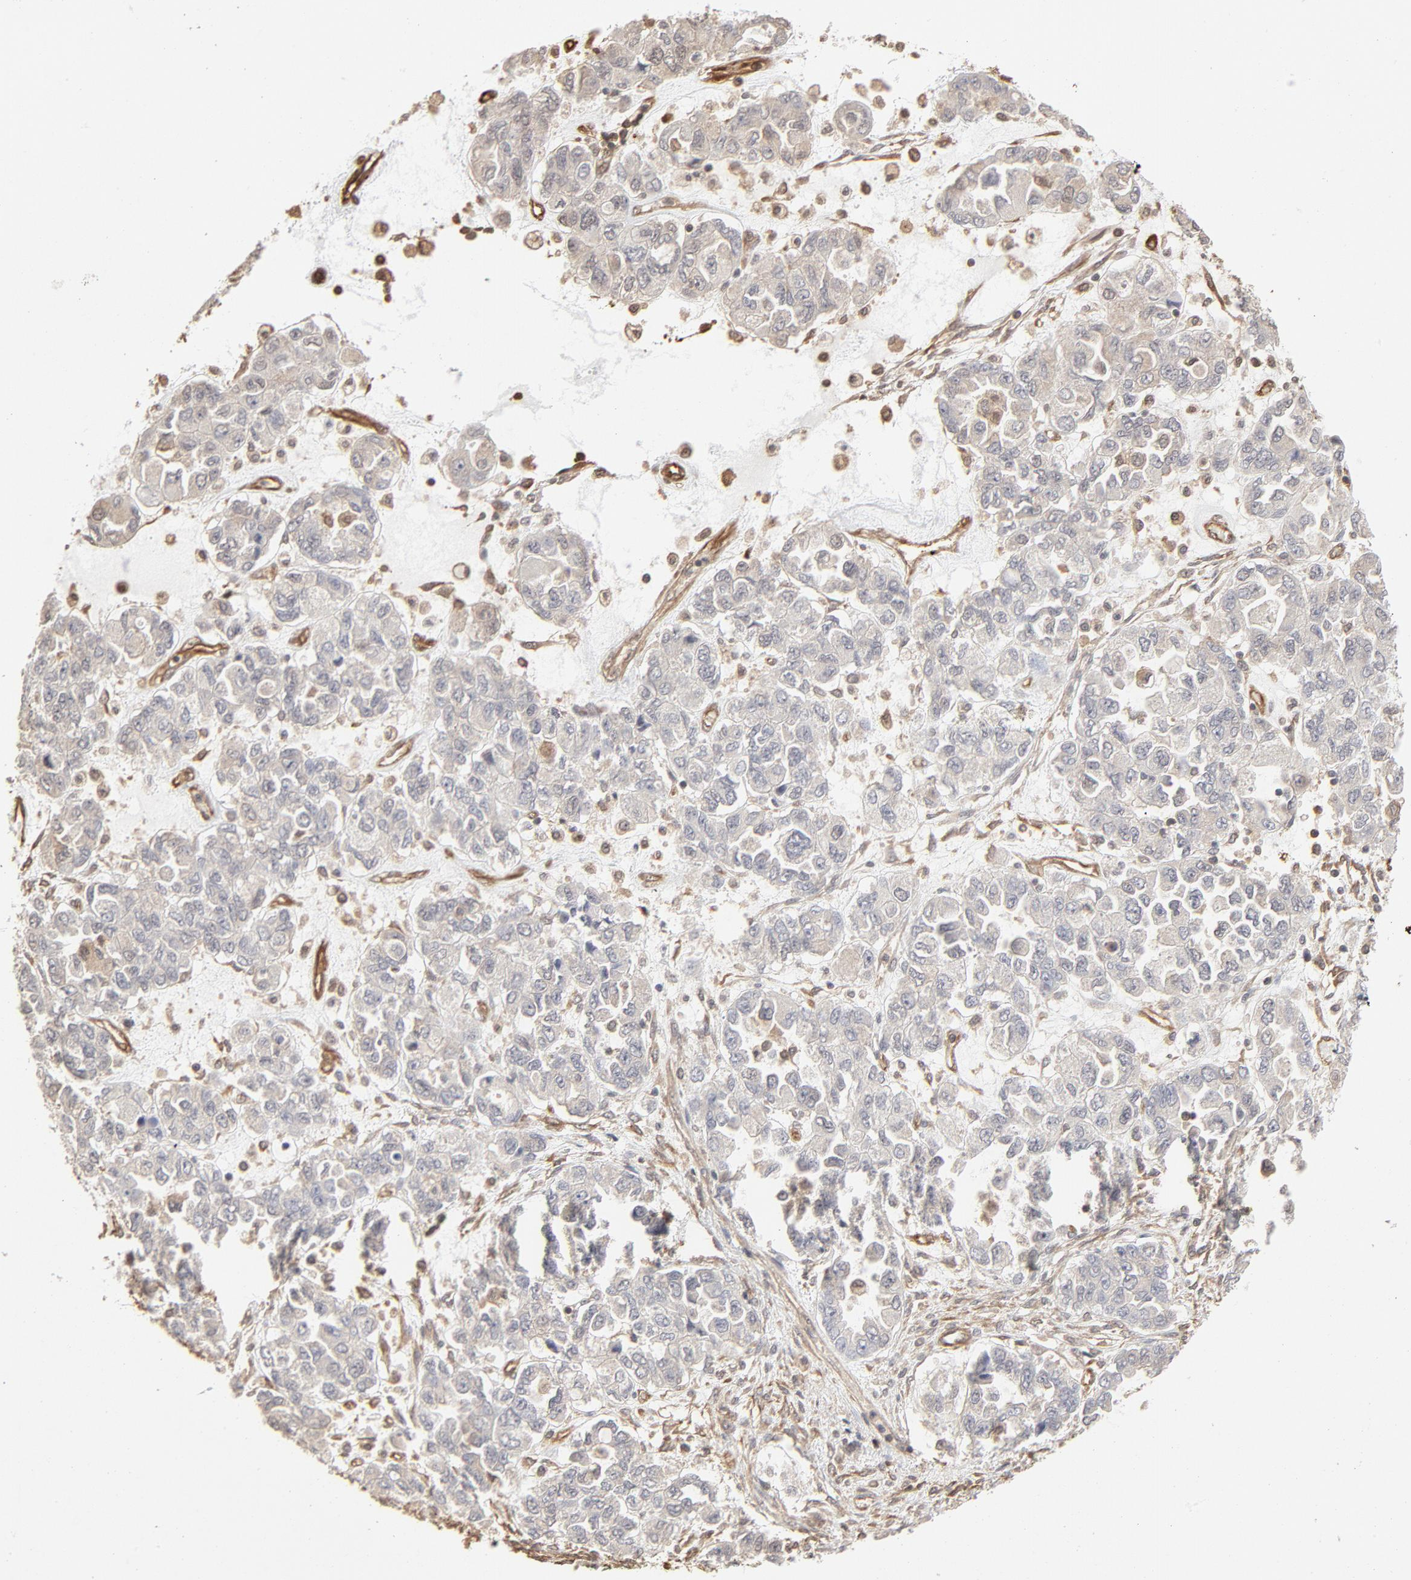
{"staining": {"intensity": "weak", "quantity": ">75%", "location": "cytoplasmic/membranous"}, "tissue": "ovarian cancer", "cell_type": "Tumor cells", "image_type": "cancer", "snomed": [{"axis": "morphology", "description": "Cystadenocarcinoma, serous, NOS"}, {"axis": "topography", "description": "Ovary"}], "caption": "High-power microscopy captured an immunohistochemistry image of ovarian cancer (serous cystadenocarcinoma), revealing weak cytoplasmic/membranous staining in about >75% of tumor cells.", "gene": "PPP2CA", "patient": {"sex": "female", "age": 84}}